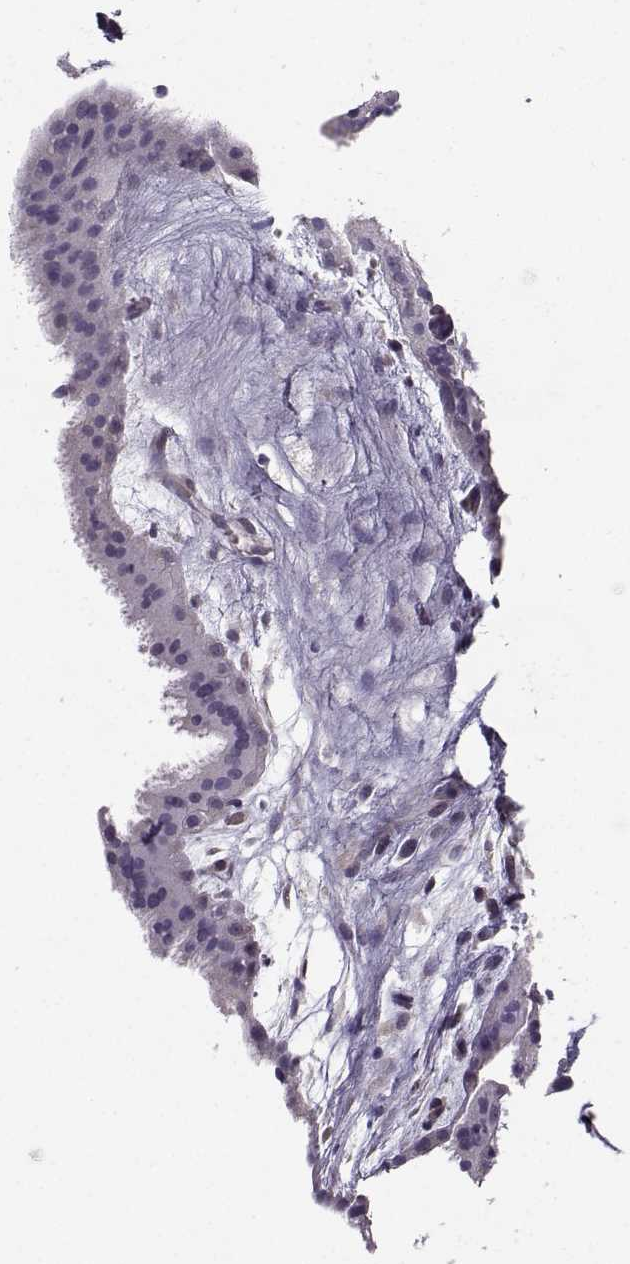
{"staining": {"intensity": "negative", "quantity": "none", "location": "none"}, "tissue": "placenta", "cell_type": "Decidual cells", "image_type": "normal", "snomed": [{"axis": "morphology", "description": "Normal tissue, NOS"}, {"axis": "topography", "description": "Placenta"}], "caption": "DAB immunohistochemical staining of normal placenta reveals no significant staining in decidual cells.", "gene": "TSPYL5", "patient": {"sex": "female", "age": 19}}